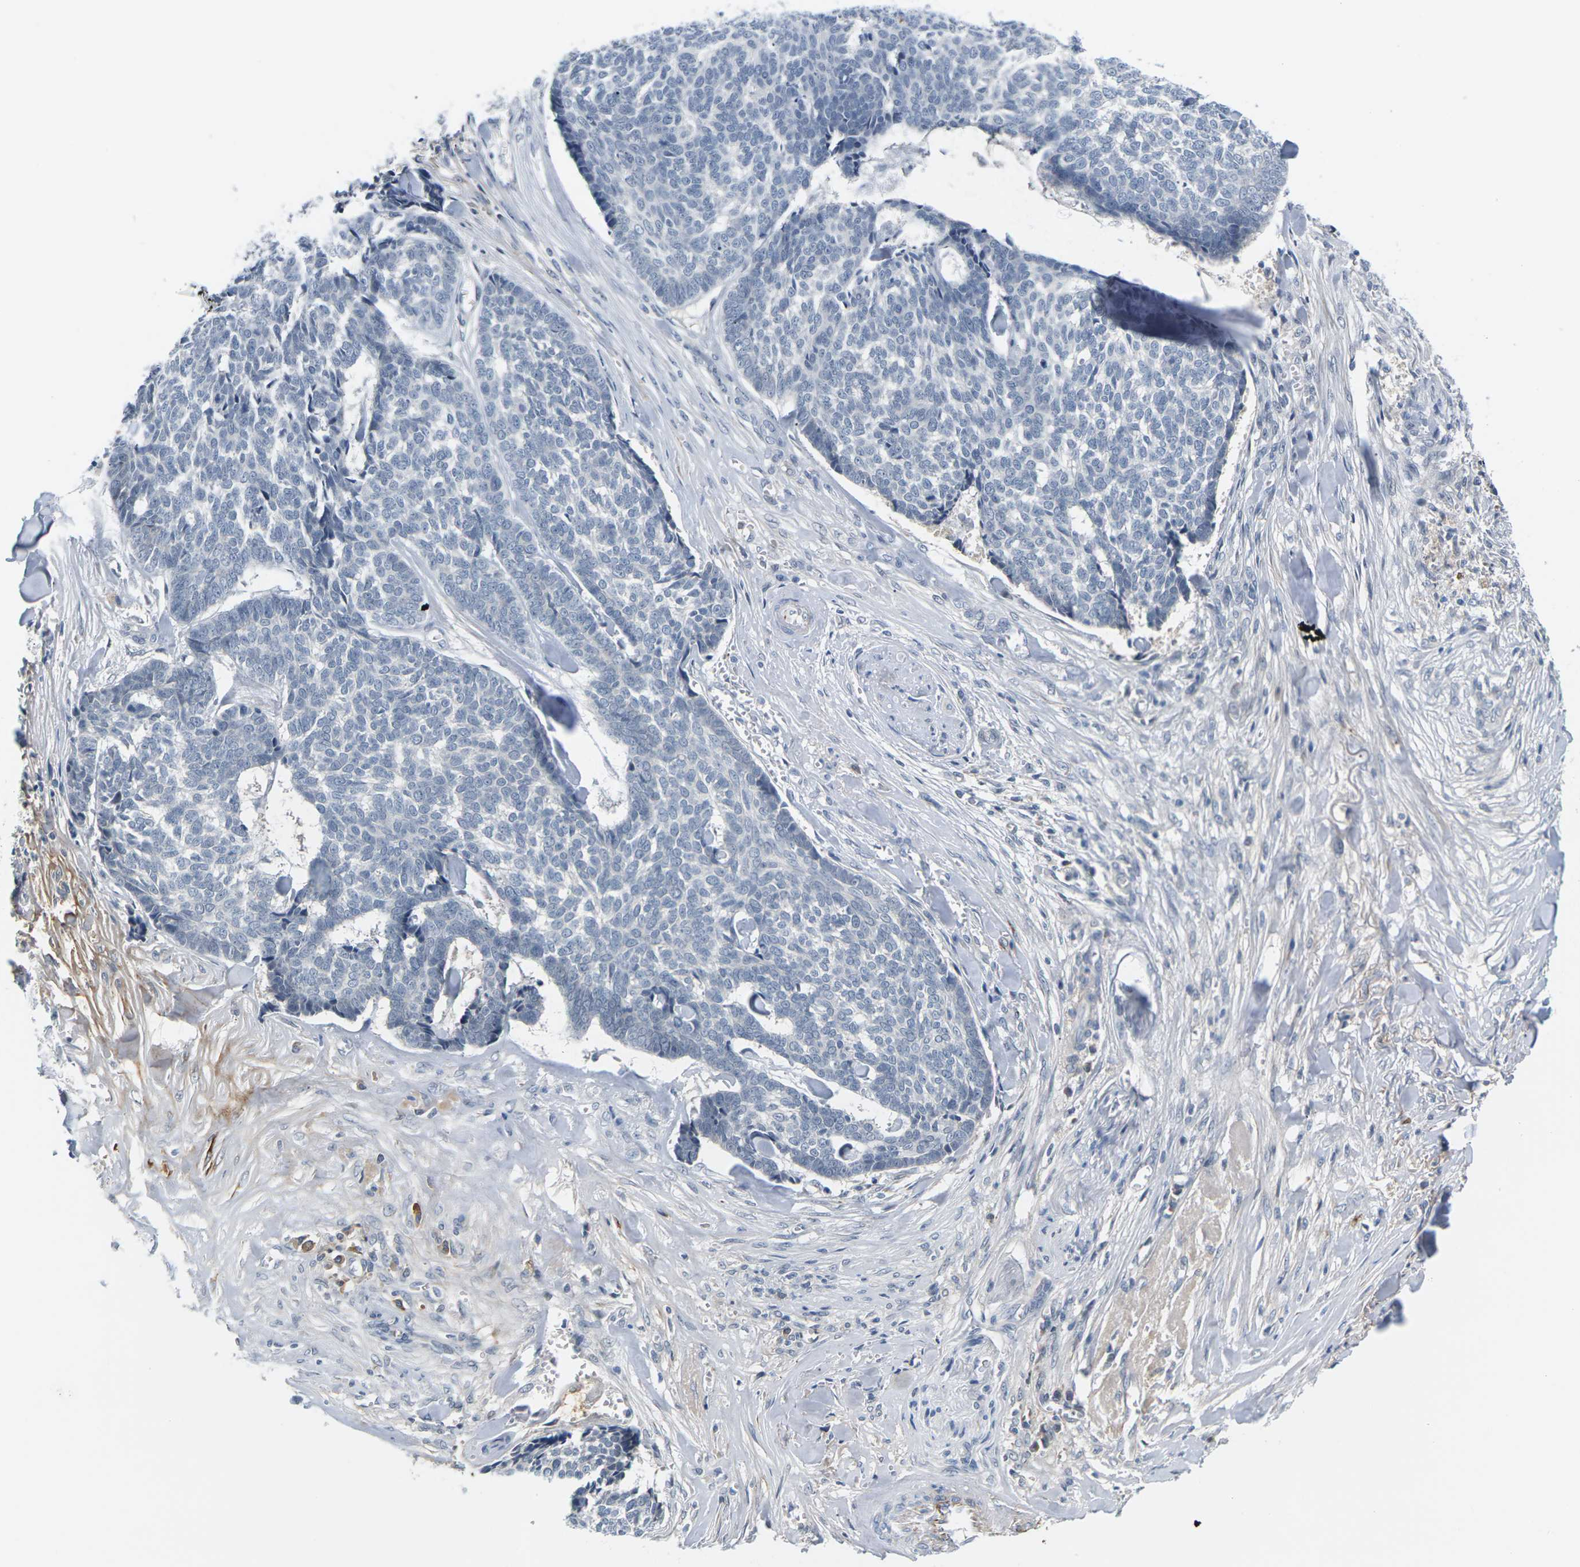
{"staining": {"intensity": "negative", "quantity": "none", "location": "none"}, "tissue": "skin cancer", "cell_type": "Tumor cells", "image_type": "cancer", "snomed": [{"axis": "morphology", "description": "Basal cell carcinoma"}, {"axis": "topography", "description": "Skin"}], "caption": "Tumor cells show no significant positivity in skin cancer (basal cell carcinoma). (Brightfield microscopy of DAB immunohistochemistry (IHC) at high magnification).", "gene": "PKP2", "patient": {"sex": "male", "age": 84}}